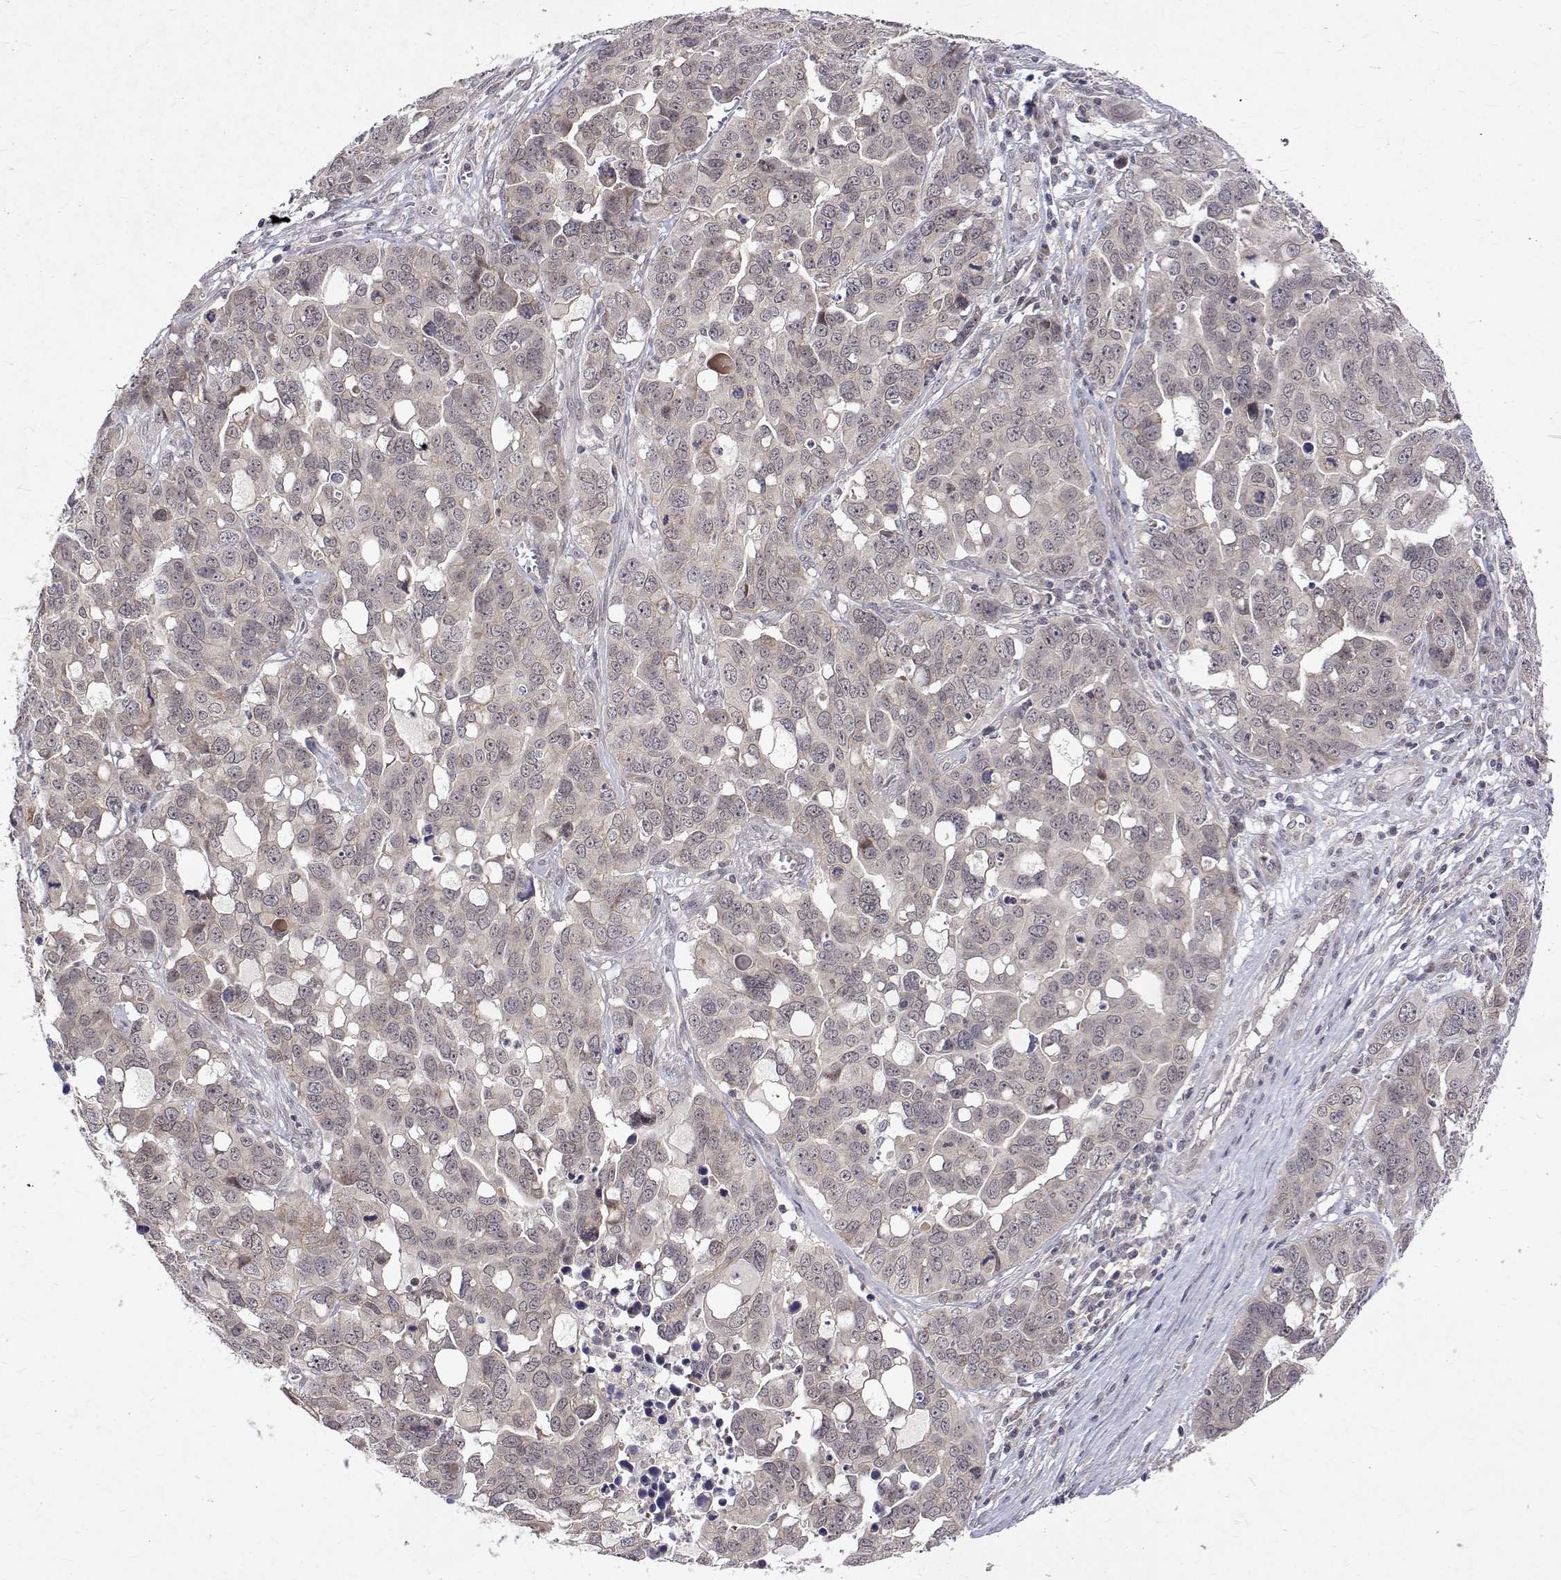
{"staining": {"intensity": "negative", "quantity": "none", "location": "none"}, "tissue": "ovarian cancer", "cell_type": "Tumor cells", "image_type": "cancer", "snomed": [{"axis": "morphology", "description": "Carcinoma, endometroid"}, {"axis": "topography", "description": "Ovary"}], "caption": "Ovarian cancer stained for a protein using immunohistochemistry (IHC) displays no positivity tumor cells.", "gene": "ALKBH8", "patient": {"sex": "female", "age": 78}}